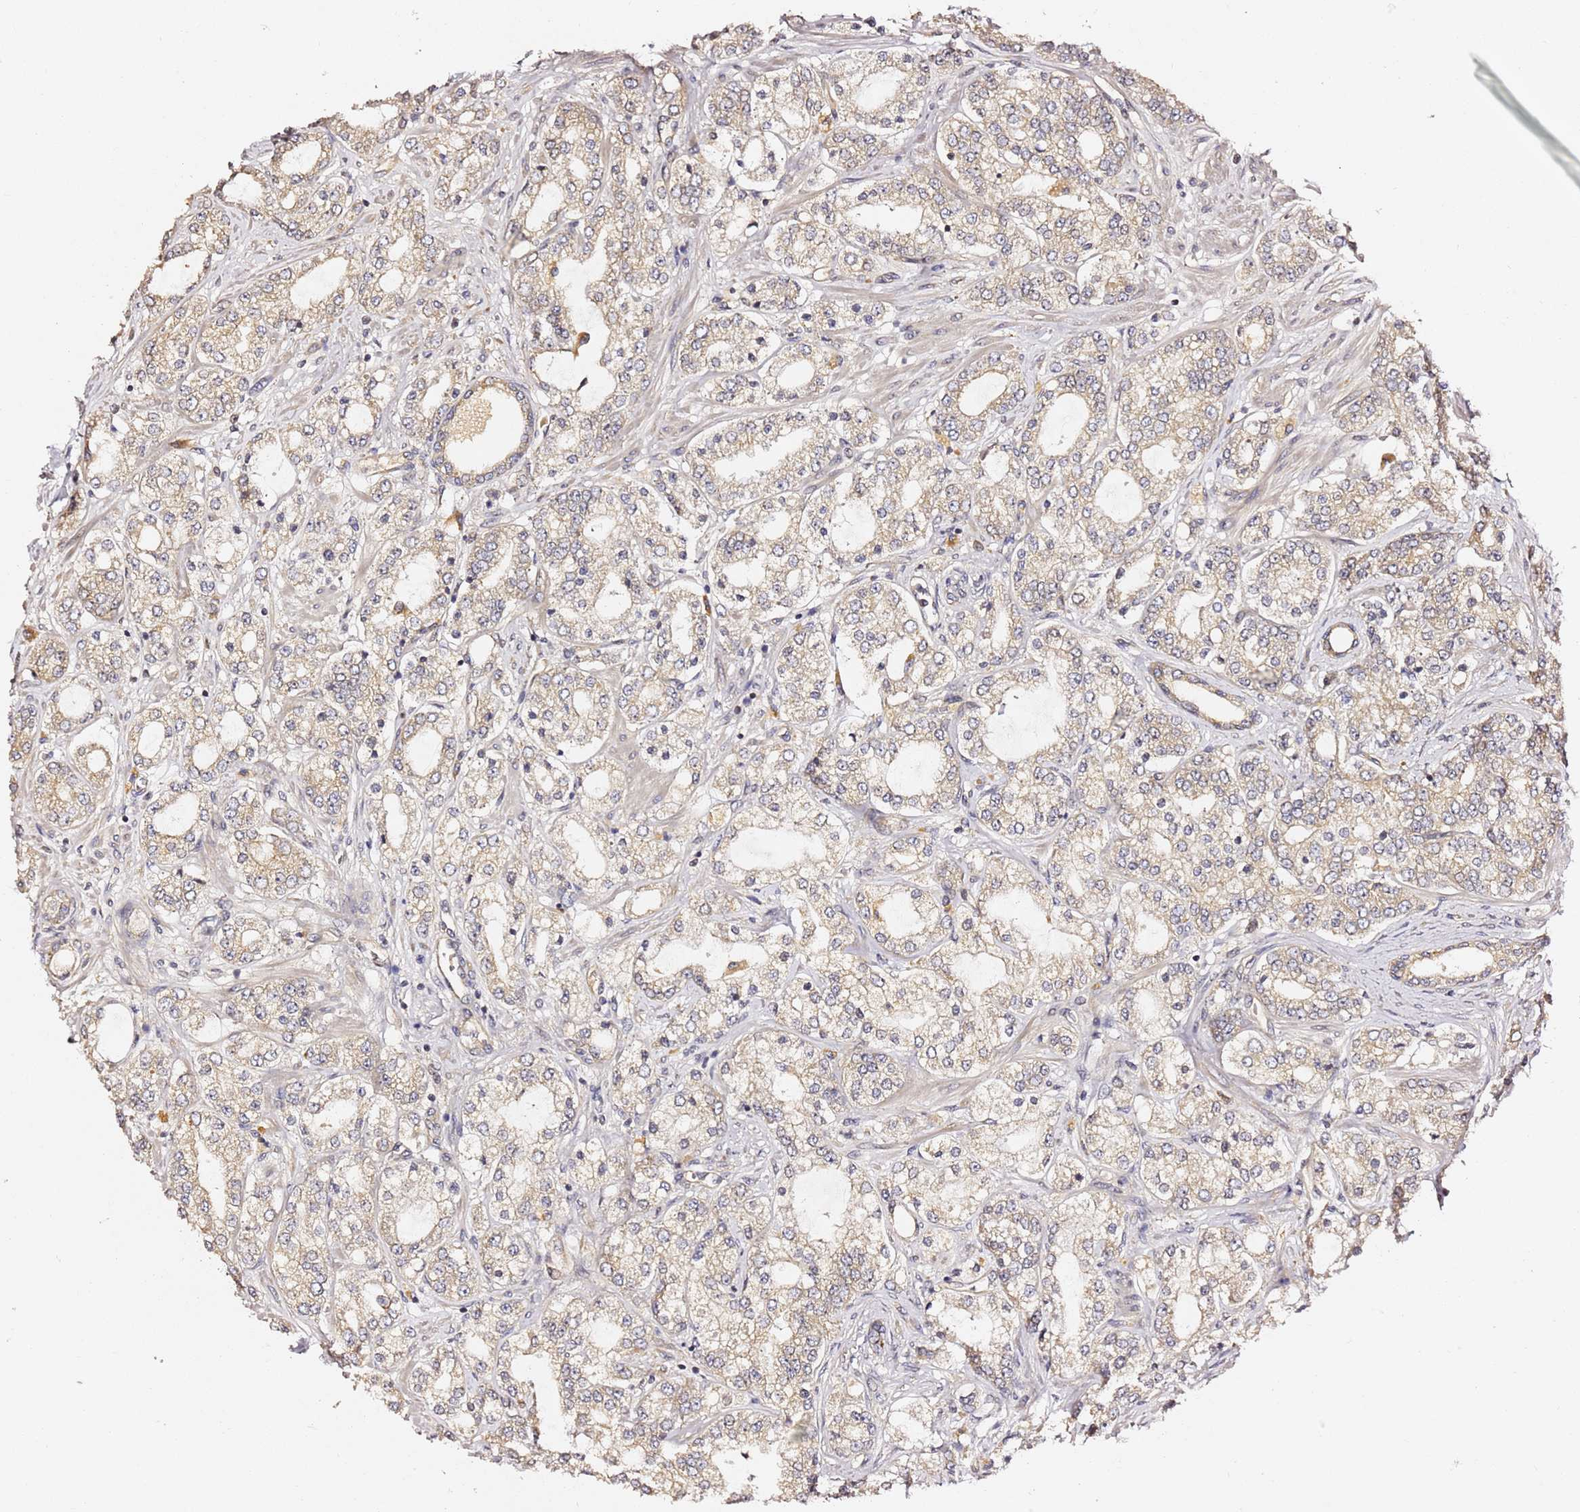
{"staining": {"intensity": "weak", "quantity": "25%-75%", "location": "cytoplasmic/membranous"}, "tissue": "prostate cancer", "cell_type": "Tumor cells", "image_type": "cancer", "snomed": [{"axis": "morphology", "description": "Adenocarcinoma, High grade"}, {"axis": "topography", "description": "Prostate"}], "caption": "Immunohistochemical staining of adenocarcinoma (high-grade) (prostate) demonstrates low levels of weak cytoplasmic/membranous protein staining in approximately 25%-75% of tumor cells.", "gene": "OSBPL2", "patient": {"sex": "male", "age": 64}}